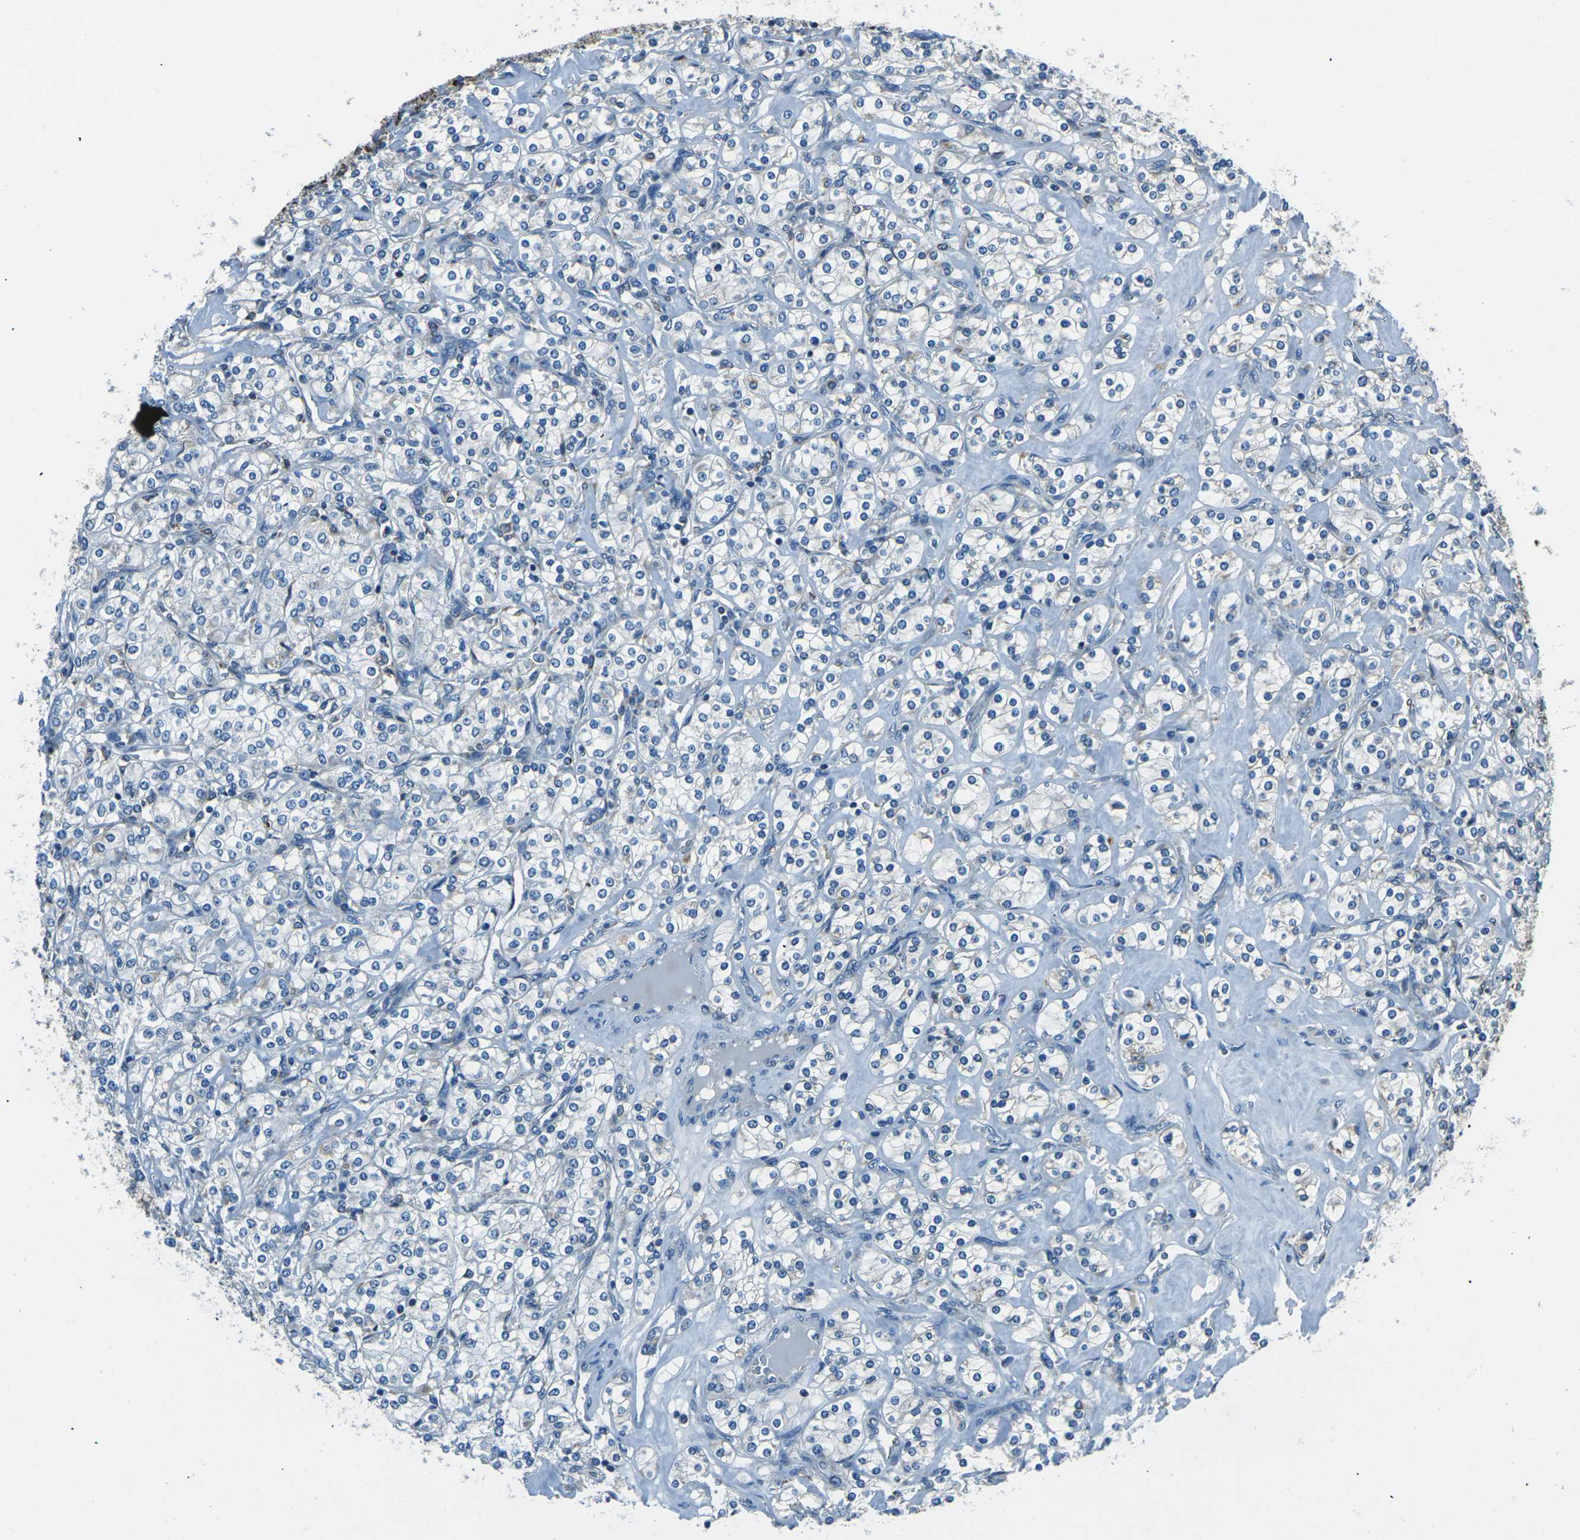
{"staining": {"intensity": "negative", "quantity": "none", "location": "none"}, "tissue": "renal cancer", "cell_type": "Tumor cells", "image_type": "cancer", "snomed": [{"axis": "morphology", "description": "Adenocarcinoma, NOS"}, {"axis": "topography", "description": "Kidney"}], "caption": "High magnification brightfield microscopy of renal adenocarcinoma stained with DAB (brown) and counterstained with hematoxylin (blue): tumor cells show no significant expression.", "gene": "IRF3", "patient": {"sex": "male", "age": 77}}